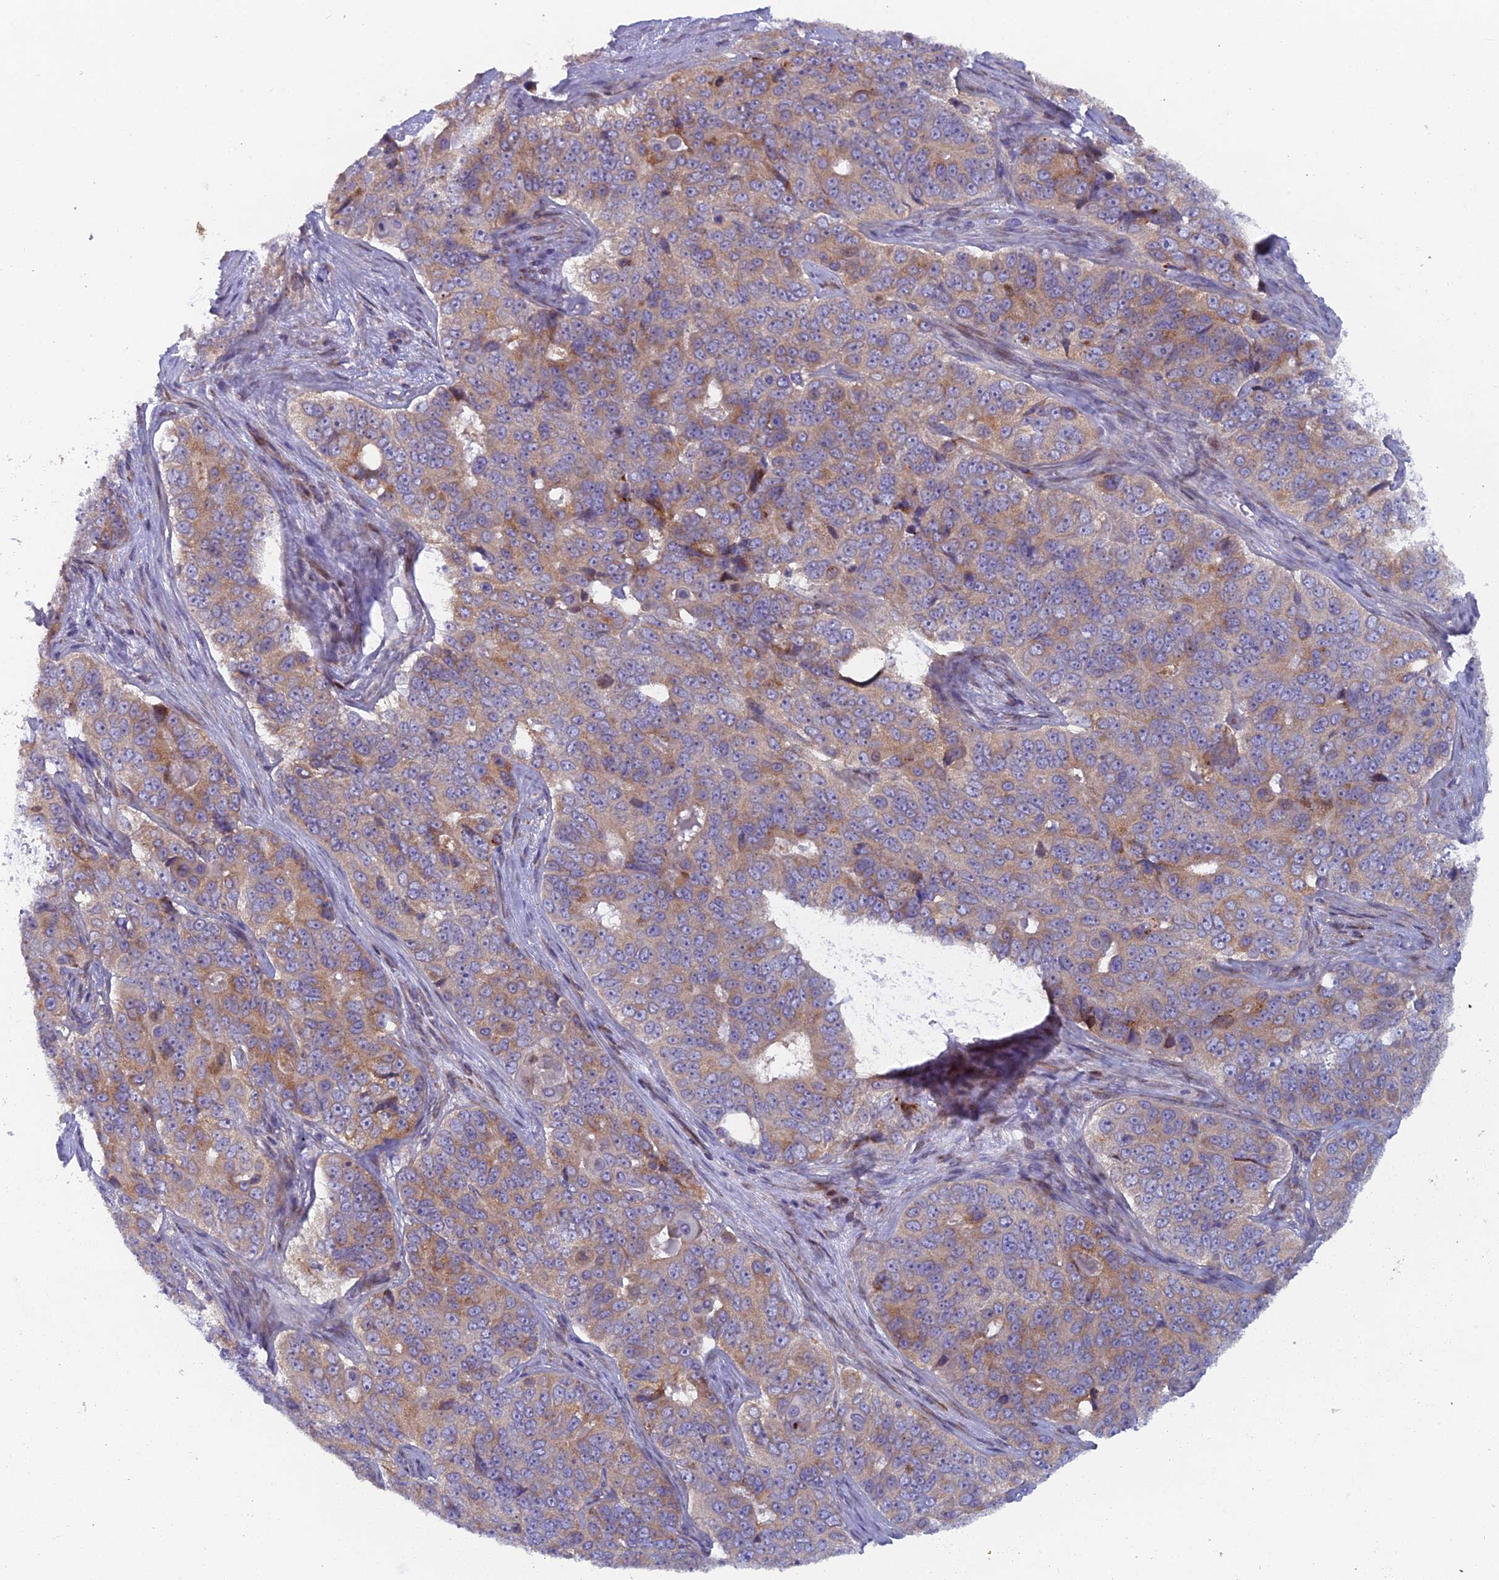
{"staining": {"intensity": "moderate", "quantity": "25%-75%", "location": "cytoplasmic/membranous"}, "tissue": "ovarian cancer", "cell_type": "Tumor cells", "image_type": "cancer", "snomed": [{"axis": "morphology", "description": "Carcinoma, endometroid"}, {"axis": "topography", "description": "Ovary"}], "caption": "Protein expression analysis of ovarian cancer (endometroid carcinoma) reveals moderate cytoplasmic/membranous expression in about 25%-75% of tumor cells.", "gene": "B9D2", "patient": {"sex": "female", "age": 51}}